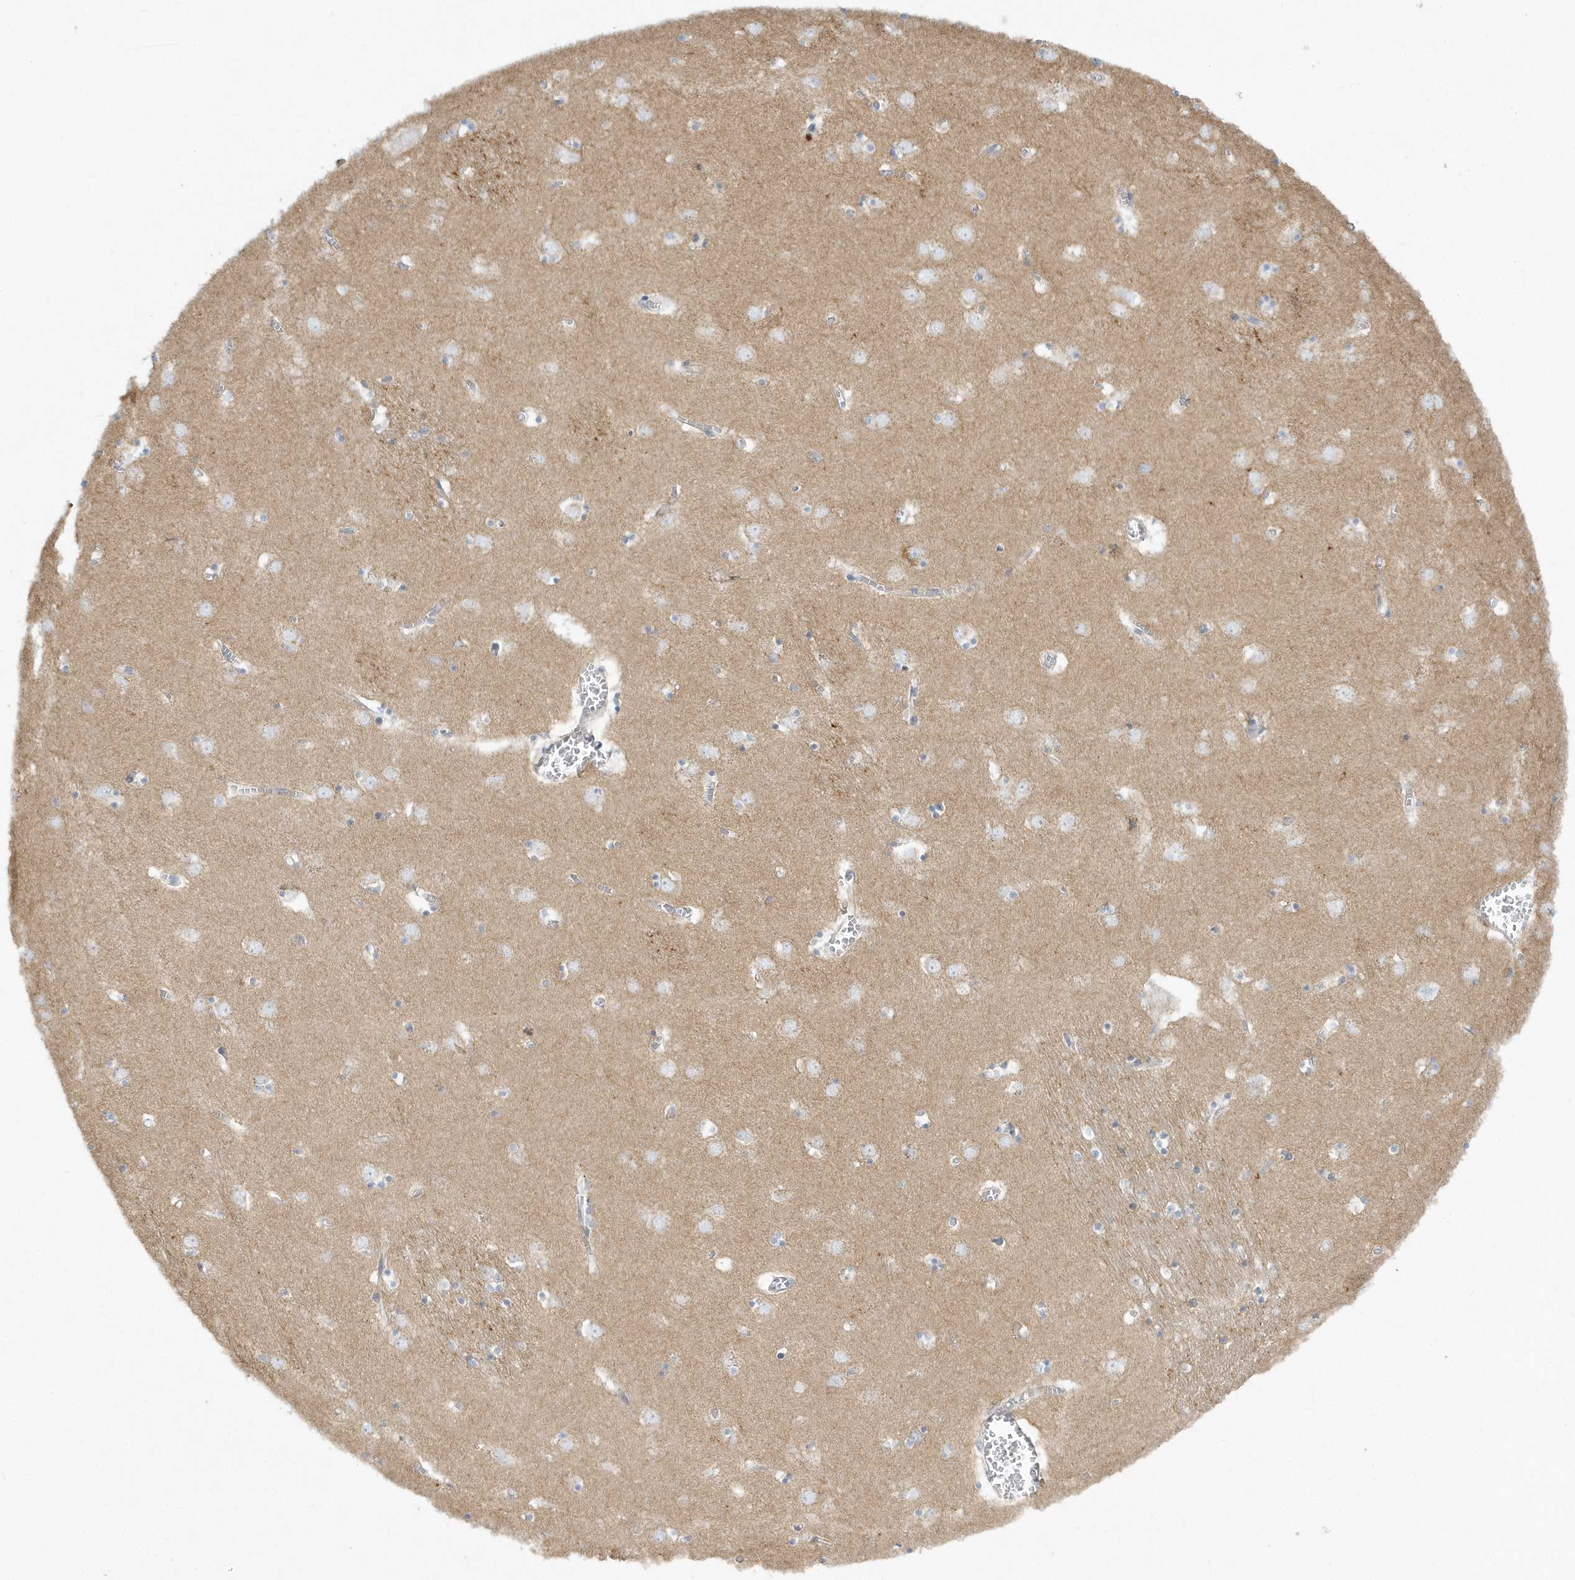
{"staining": {"intensity": "negative", "quantity": "none", "location": "none"}, "tissue": "caudate", "cell_type": "Glial cells", "image_type": "normal", "snomed": [{"axis": "morphology", "description": "Normal tissue, NOS"}, {"axis": "topography", "description": "Lateral ventricle wall"}], "caption": "DAB immunohistochemical staining of normal caudate displays no significant positivity in glial cells.", "gene": "DNAJC18", "patient": {"sex": "male", "age": 70}}